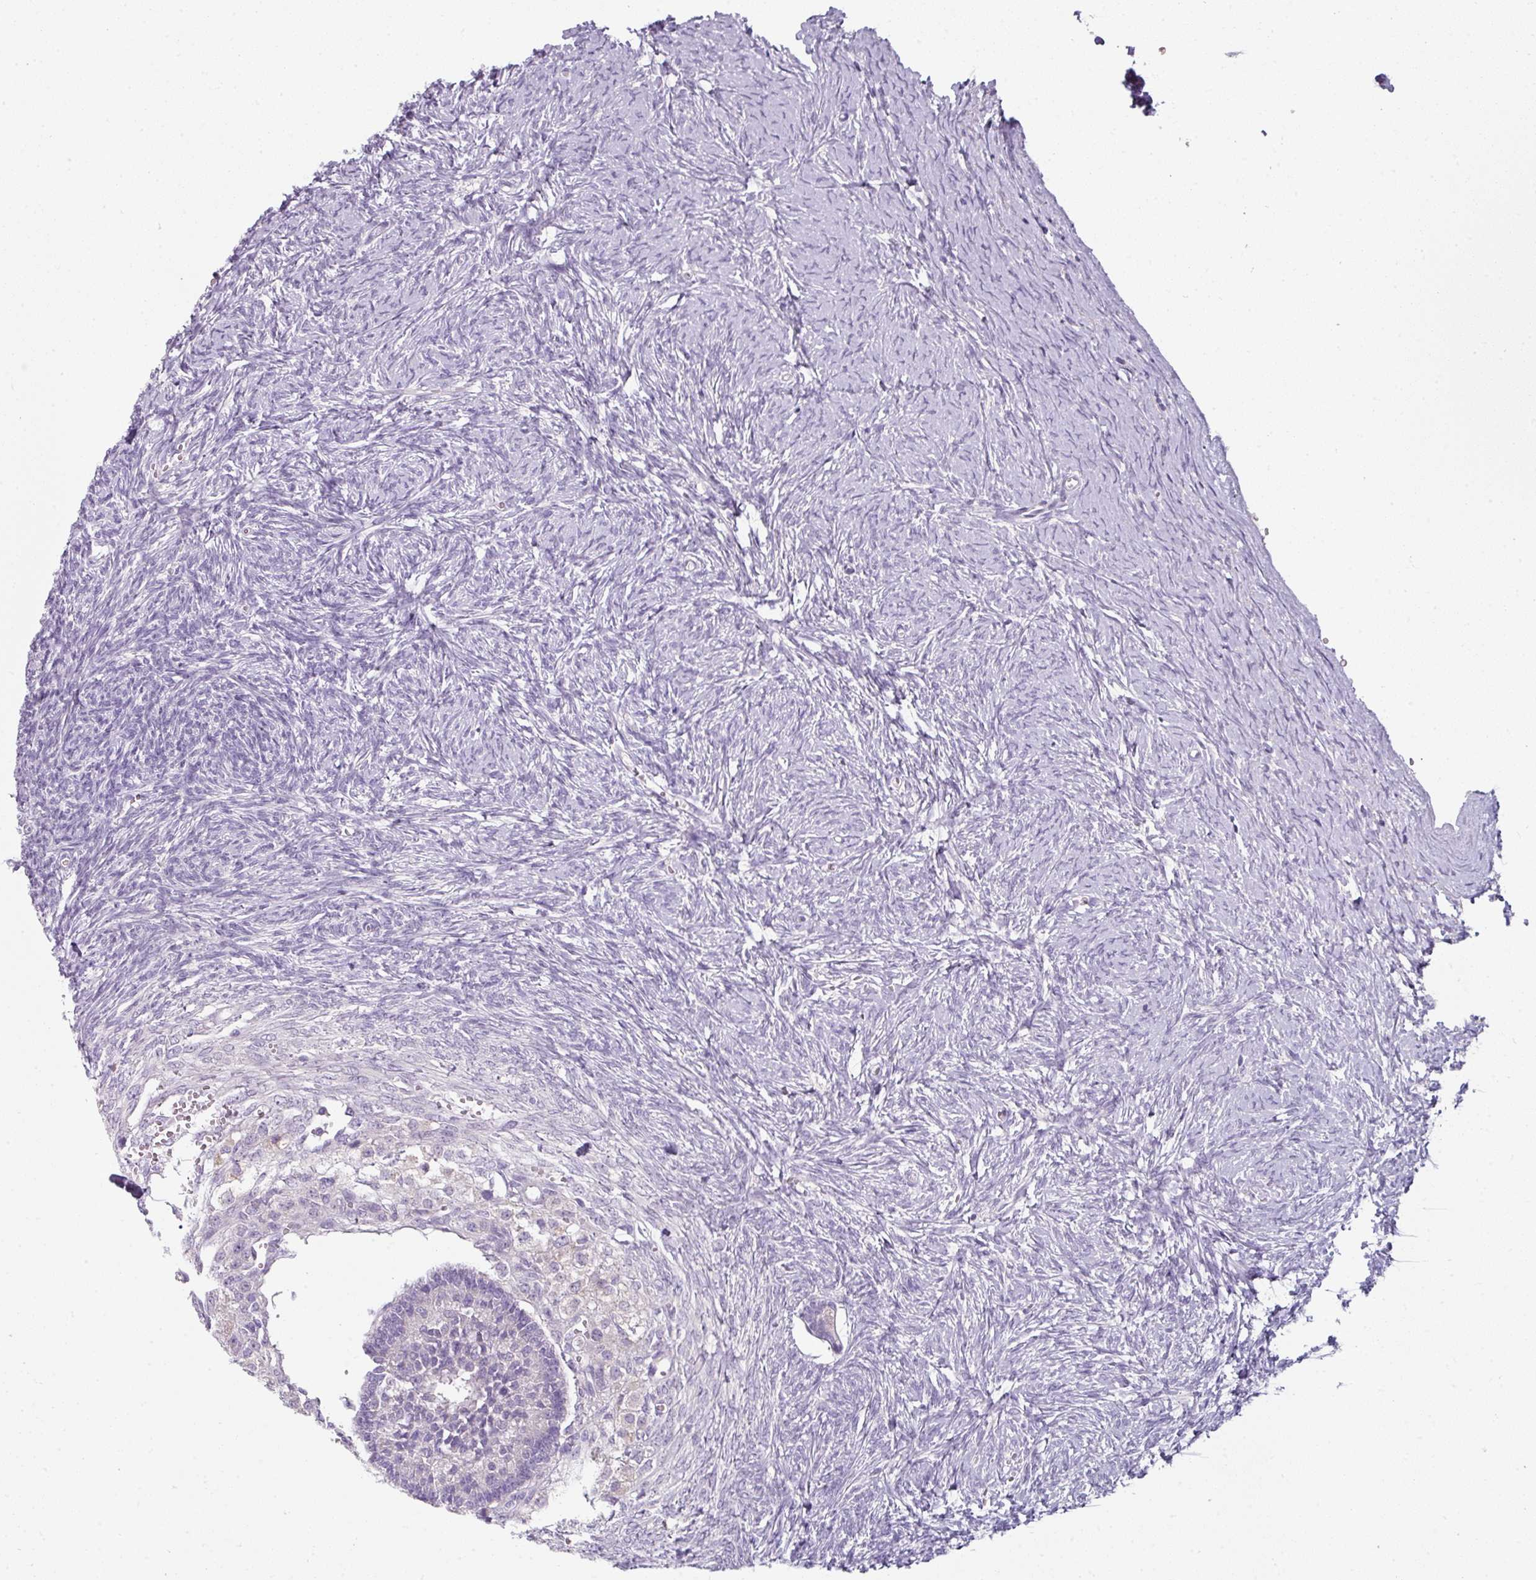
{"staining": {"intensity": "negative", "quantity": "none", "location": "none"}, "tissue": "ovary", "cell_type": "Ovarian stroma cells", "image_type": "normal", "snomed": [{"axis": "morphology", "description": "Normal tissue, NOS"}, {"axis": "topography", "description": "Ovary"}], "caption": "Ovary stained for a protein using immunohistochemistry exhibits no positivity ovarian stroma cells.", "gene": "FHAD1", "patient": {"sex": "female", "age": 39}}